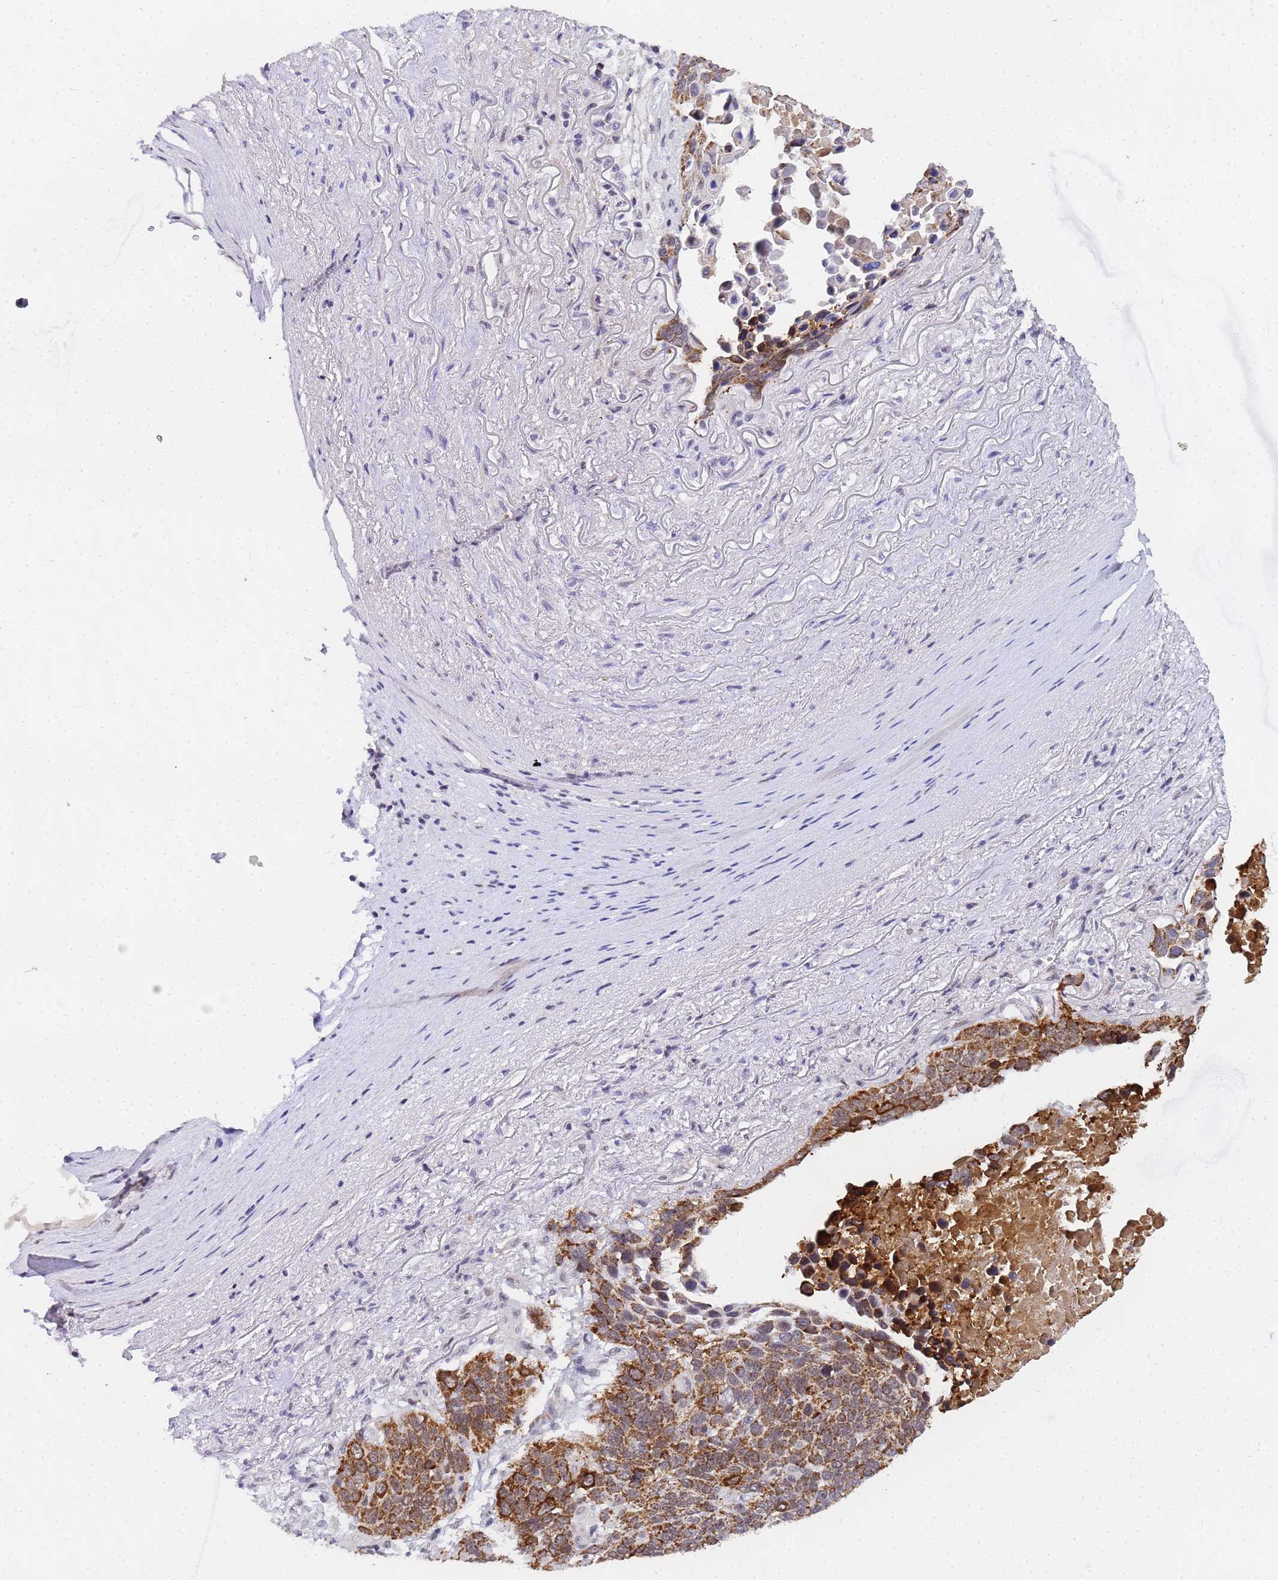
{"staining": {"intensity": "strong", "quantity": ">75%", "location": "cytoplasmic/membranous"}, "tissue": "lung cancer", "cell_type": "Tumor cells", "image_type": "cancer", "snomed": [{"axis": "morphology", "description": "Normal tissue, NOS"}, {"axis": "morphology", "description": "Squamous cell carcinoma, NOS"}, {"axis": "topography", "description": "Lymph node"}, {"axis": "topography", "description": "Lung"}], "caption": "Immunohistochemical staining of lung squamous cell carcinoma demonstrates strong cytoplasmic/membranous protein positivity in approximately >75% of tumor cells.", "gene": "CKMT1A", "patient": {"sex": "male", "age": 66}}